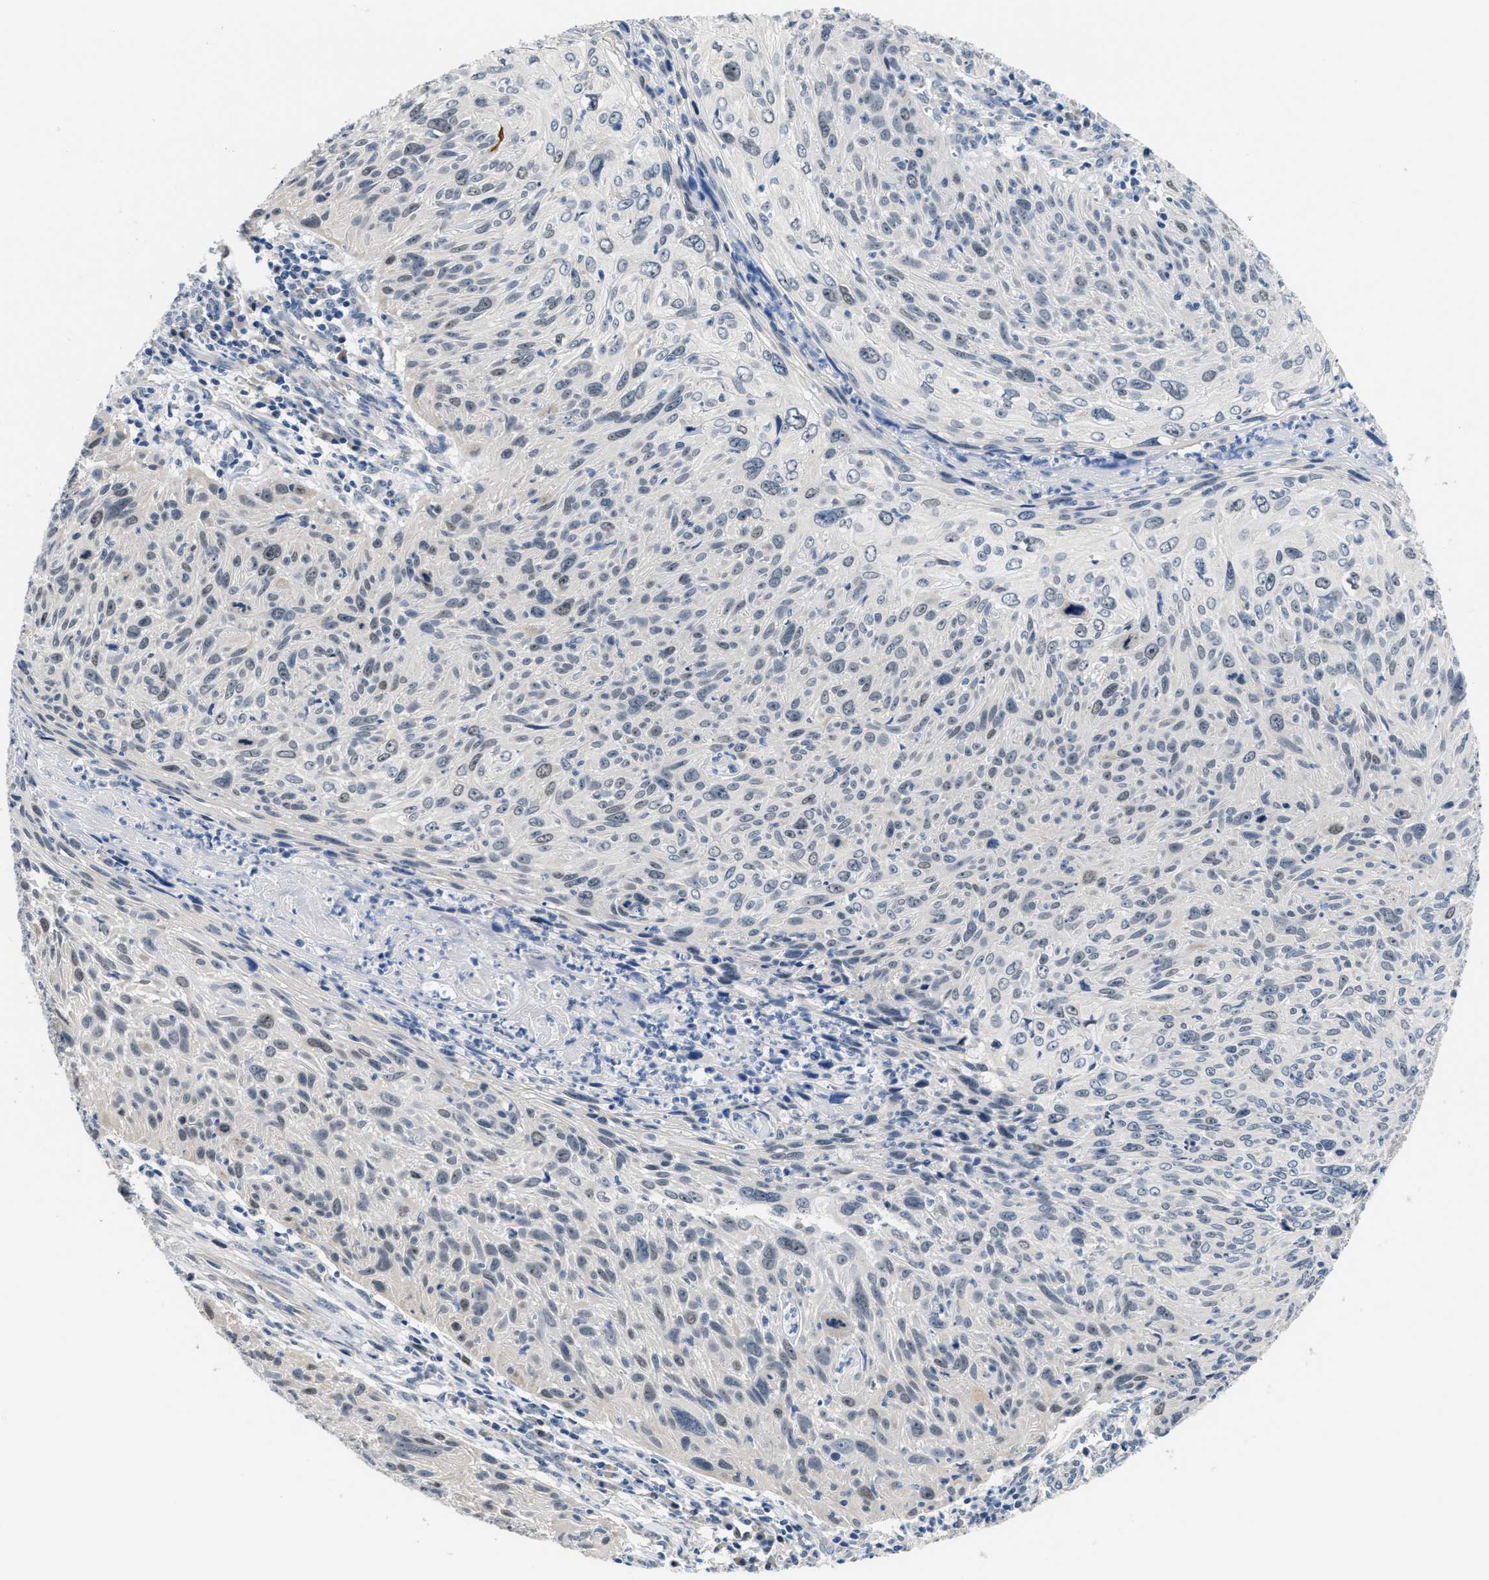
{"staining": {"intensity": "weak", "quantity": "<25%", "location": "nuclear"}, "tissue": "cervical cancer", "cell_type": "Tumor cells", "image_type": "cancer", "snomed": [{"axis": "morphology", "description": "Squamous cell carcinoma, NOS"}, {"axis": "topography", "description": "Cervix"}], "caption": "Immunohistochemistry of human squamous cell carcinoma (cervical) exhibits no expression in tumor cells. (Brightfield microscopy of DAB (3,3'-diaminobenzidine) immunohistochemistry at high magnification).", "gene": "CLGN", "patient": {"sex": "female", "age": 51}}